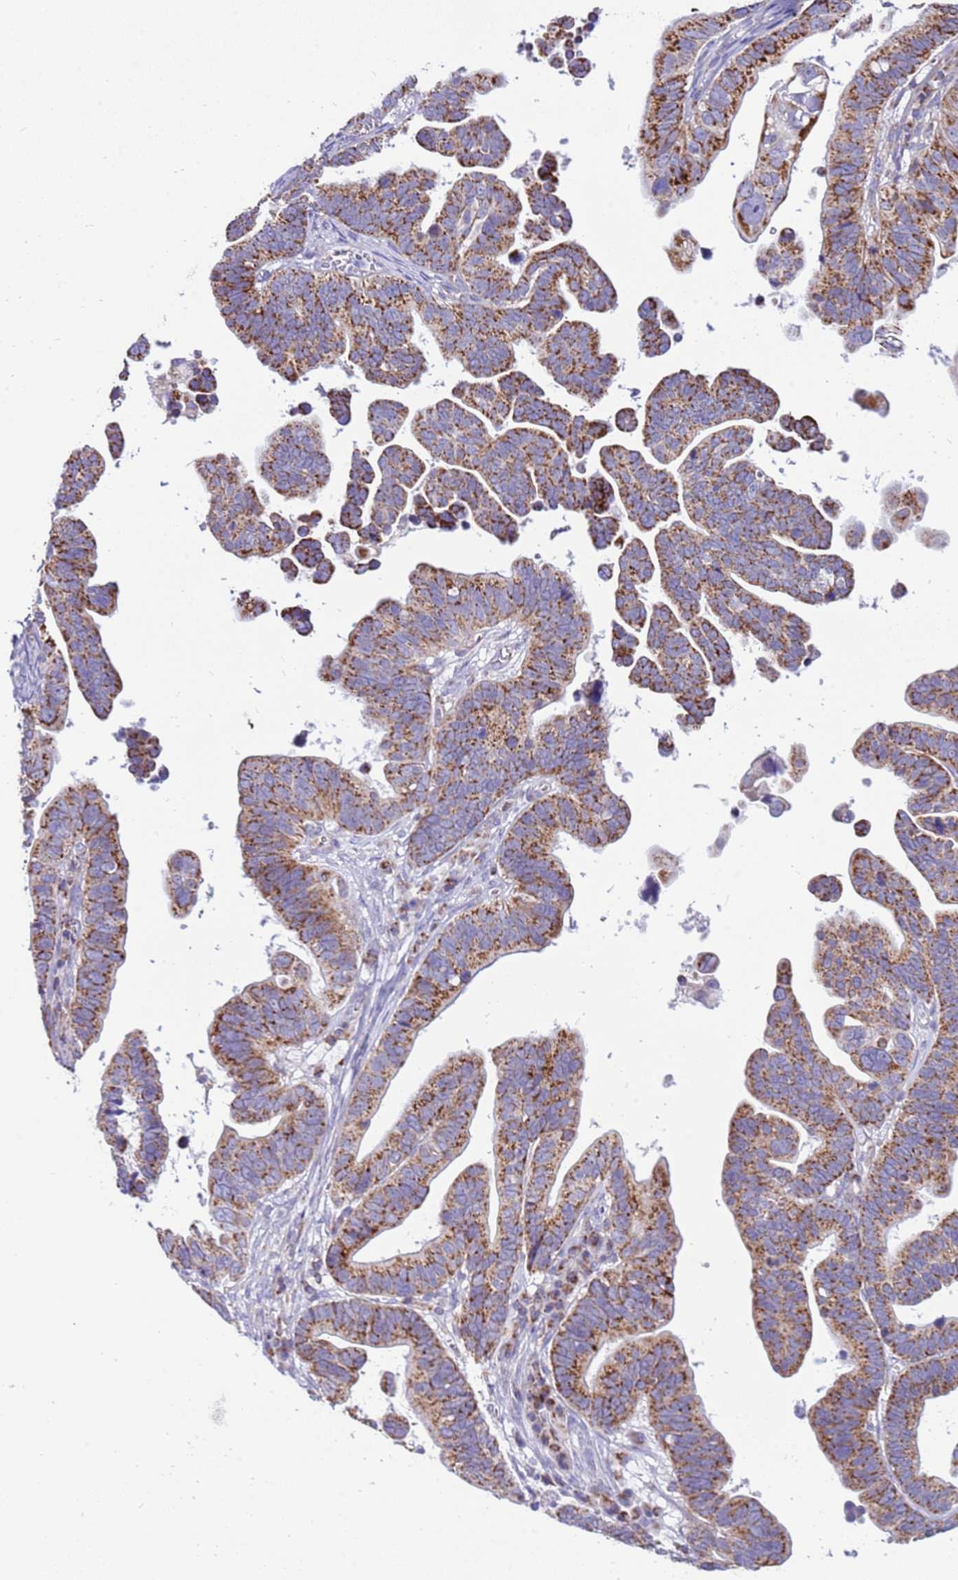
{"staining": {"intensity": "moderate", "quantity": ">75%", "location": "cytoplasmic/membranous"}, "tissue": "ovarian cancer", "cell_type": "Tumor cells", "image_type": "cancer", "snomed": [{"axis": "morphology", "description": "Cystadenocarcinoma, serous, NOS"}, {"axis": "topography", "description": "Ovary"}], "caption": "About >75% of tumor cells in human ovarian cancer (serous cystadenocarcinoma) display moderate cytoplasmic/membranous protein expression as visualized by brown immunohistochemical staining.", "gene": "IGF1R", "patient": {"sex": "female", "age": 56}}